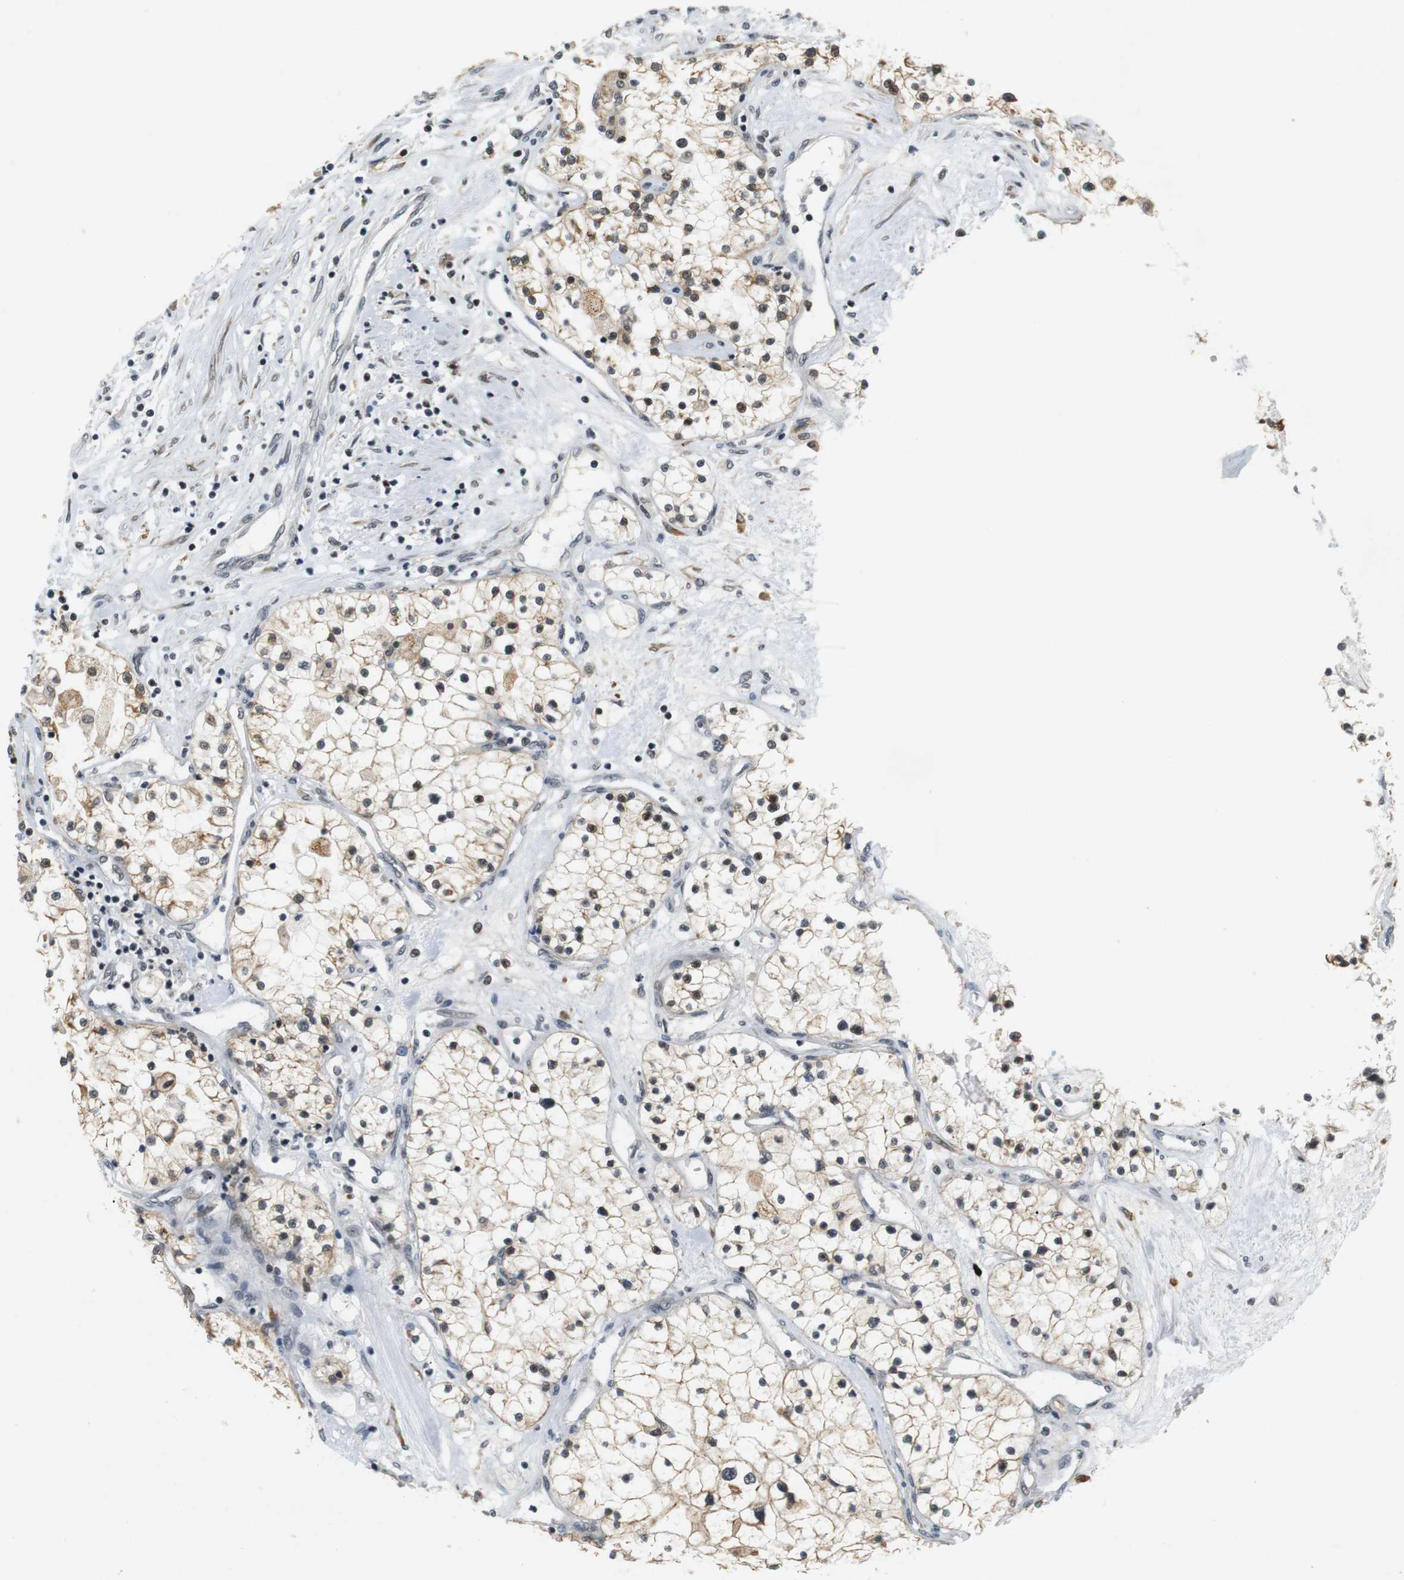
{"staining": {"intensity": "weak", "quantity": "25%-75%", "location": "cytoplasmic/membranous,nuclear"}, "tissue": "renal cancer", "cell_type": "Tumor cells", "image_type": "cancer", "snomed": [{"axis": "morphology", "description": "Adenocarcinoma, NOS"}, {"axis": "topography", "description": "Kidney"}], "caption": "DAB (3,3'-diaminobenzidine) immunohistochemical staining of human renal adenocarcinoma reveals weak cytoplasmic/membranous and nuclear protein expression in approximately 25%-75% of tumor cells.", "gene": "RNF38", "patient": {"sex": "male", "age": 68}}